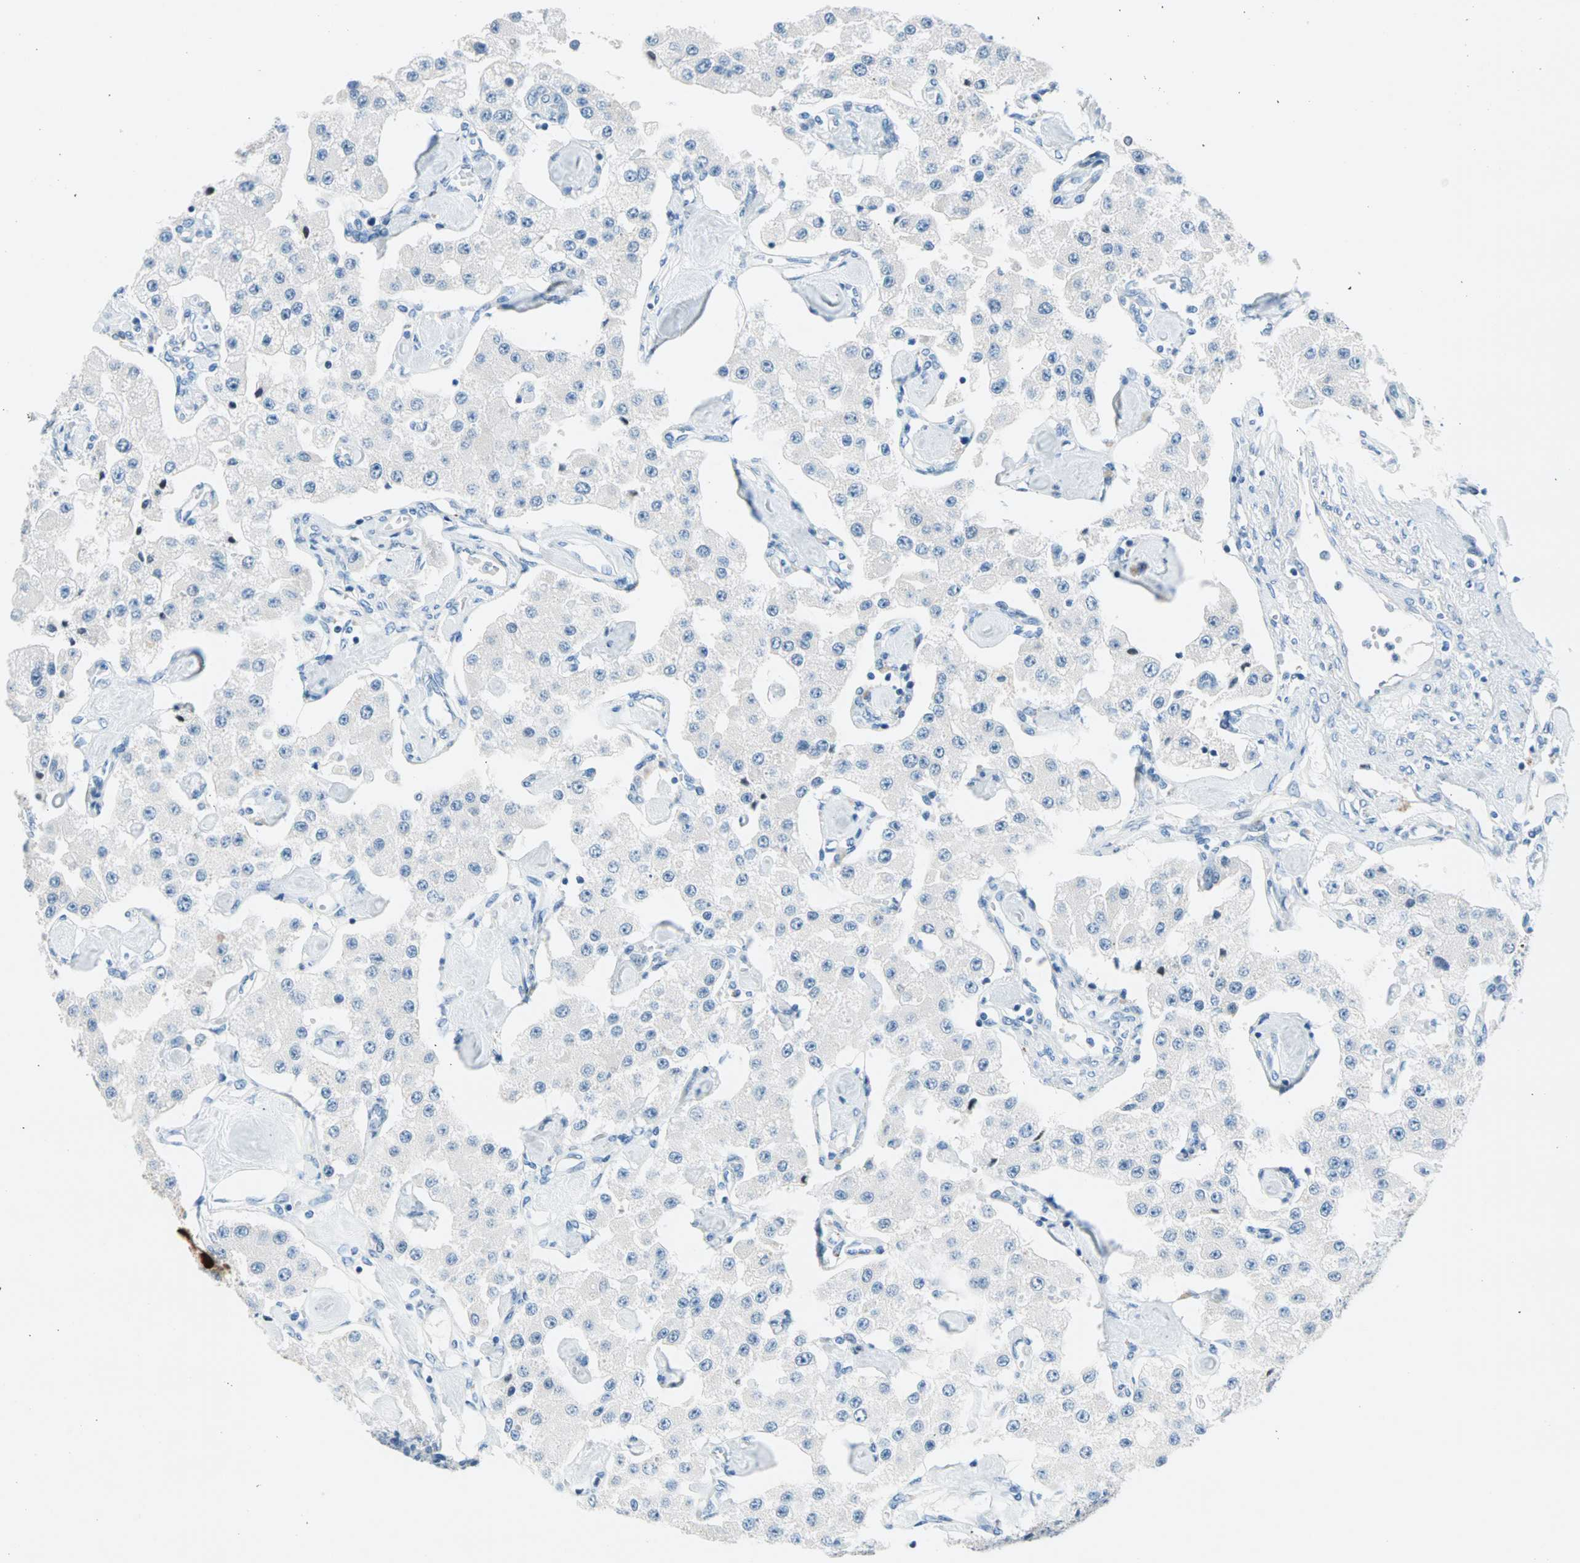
{"staining": {"intensity": "negative", "quantity": "none", "location": "none"}, "tissue": "carcinoid", "cell_type": "Tumor cells", "image_type": "cancer", "snomed": [{"axis": "morphology", "description": "Carcinoid, malignant, NOS"}, {"axis": "topography", "description": "Pancreas"}], "caption": "Immunohistochemical staining of human malignant carcinoid reveals no significant expression in tumor cells. (Stains: DAB (3,3'-diaminobenzidine) IHC with hematoxylin counter stain, Microscopy: brightfield microscopy at high magnification).", "gene": "TMEM163", "patient": {"sex": "male", "age": 41}}